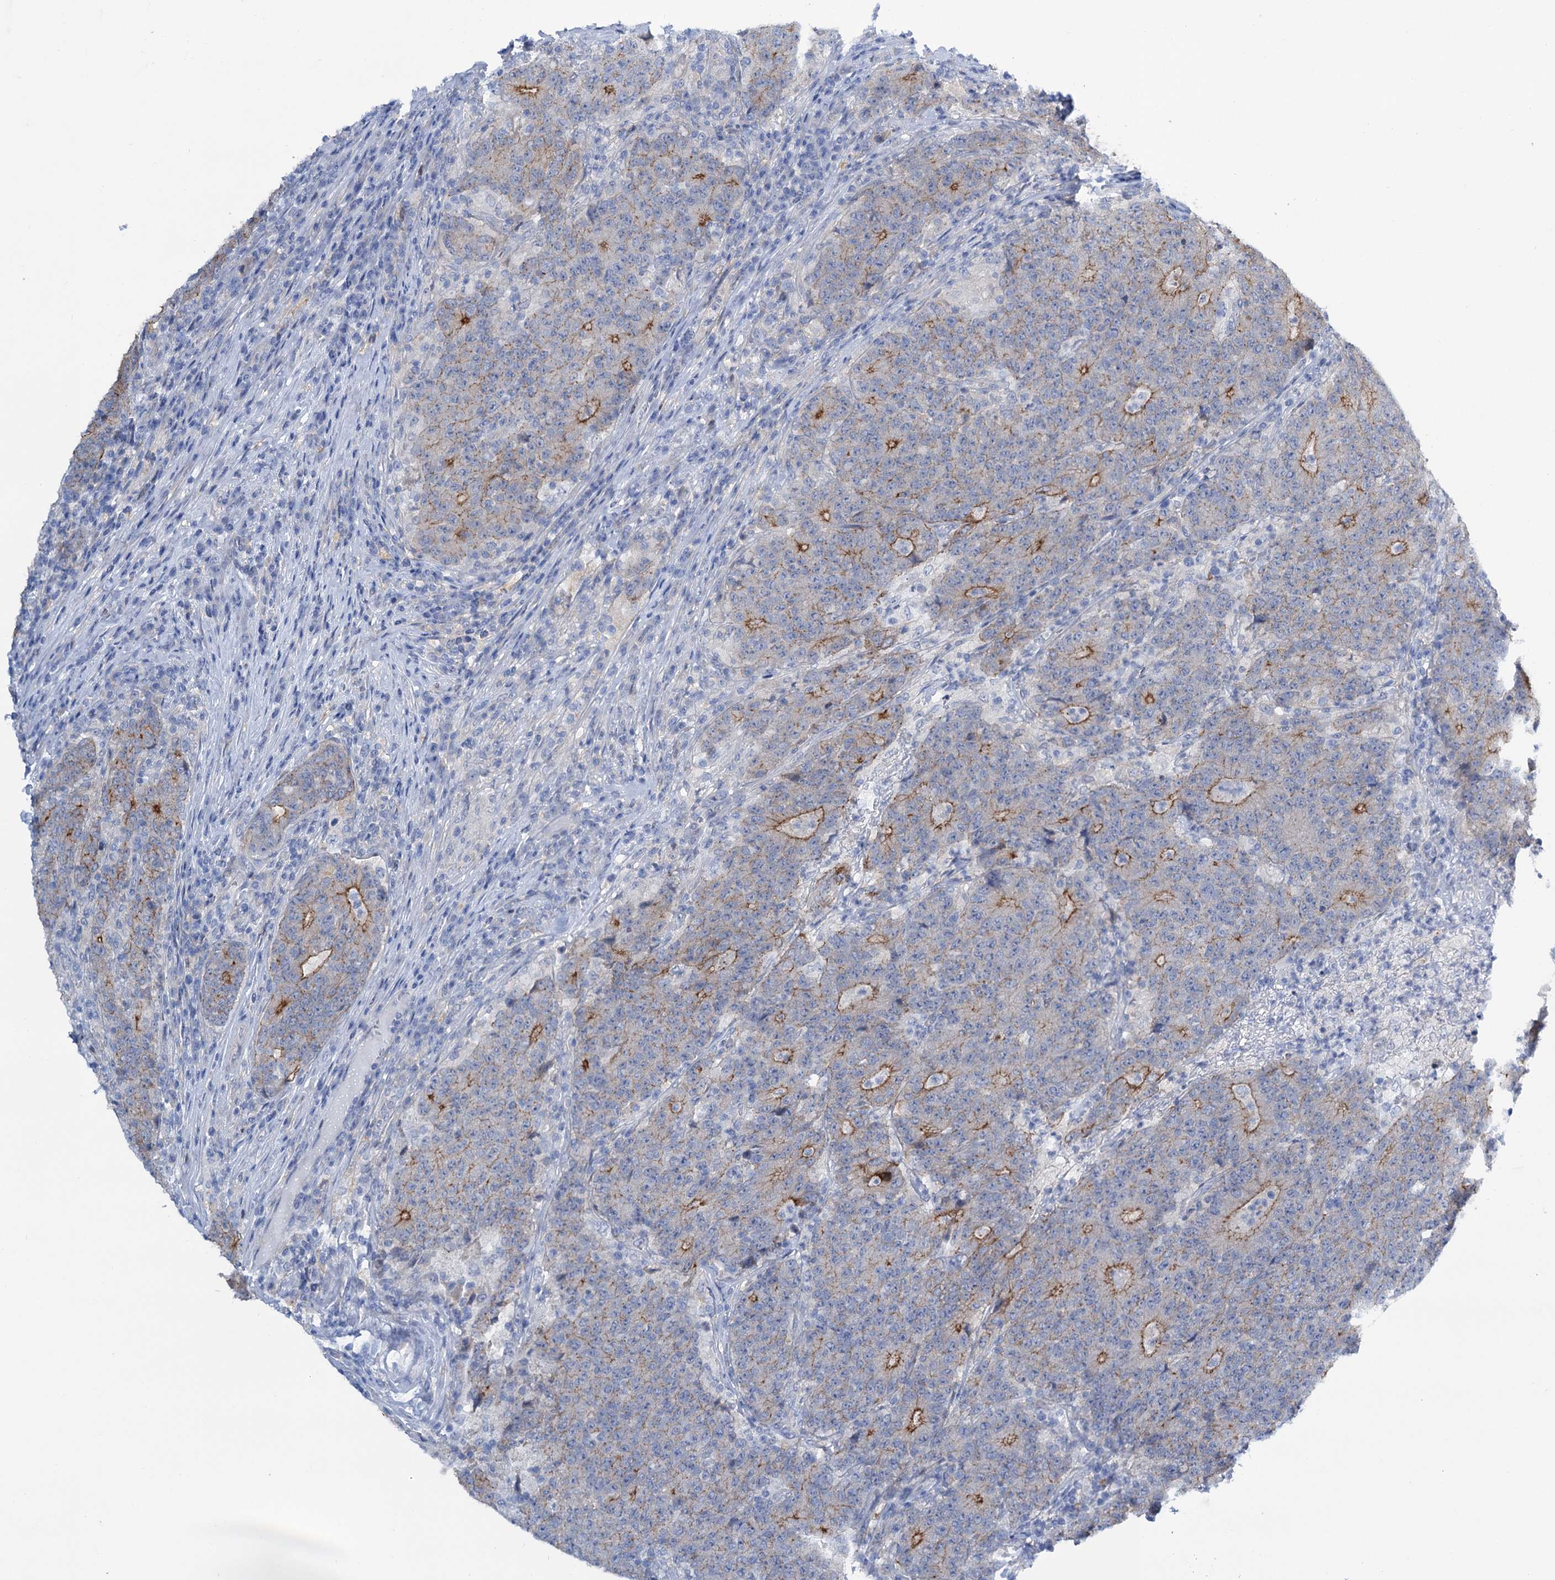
{"staining": {"intensity": "moderate", "quantity": "25%-75%", "location": "cytoplasmic/membranous"}, "tissue": "colorectal cancer", "cell_type": "Tumor cells", "image_type": "cancer", "snomed": [{"axis": "morphology", "description": "Adenocarcinoma, NOS"}, {"axis": "topography", "description": "Colon"}], "caption": "A histopathology image showing moderate cytoplasmic/membranous staining in approximately 25%-75% of tumor cells in colorectal adenocarcinoma, as visualized by brown immunohistochemical staining.", "gene": "FAAP20", "patient": {"sex": "female", "age": 75}}